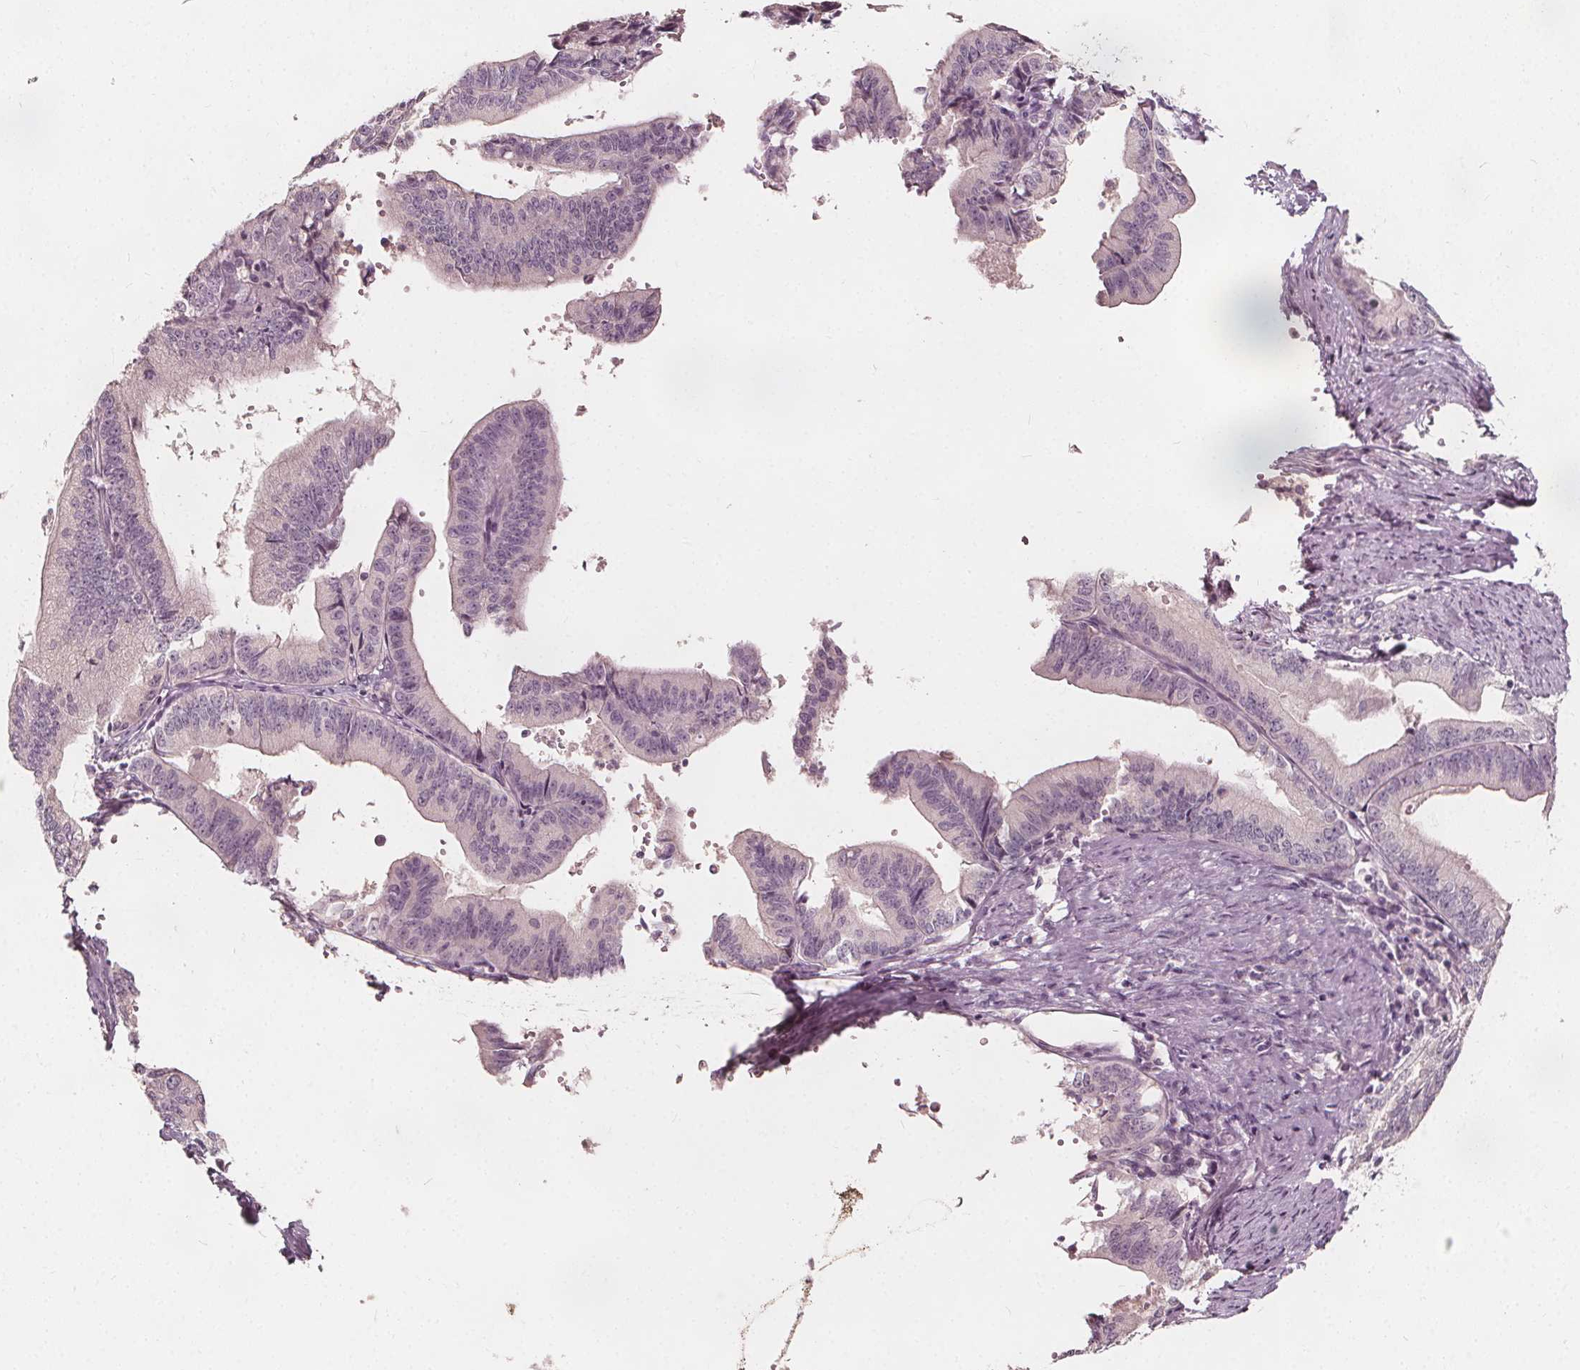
{"staining": {"intensity": "negative", "quantity": "none", "location": "none"}, "tissue": "endometrial cancer", "cell_type": "Tumor cells", "image_type": "cancer", "snomed": [{"axis": "morphology", "description": "Adenocarcinoma, NOS"}, {"axis": "topography", "description": "Endometrium"}], "caption": "An image of human endometrial adenocarcinoma is negative for staining in tumor cells.", "gene": "NPC1L1", "patient": {"sex": "female", "age": 65}}